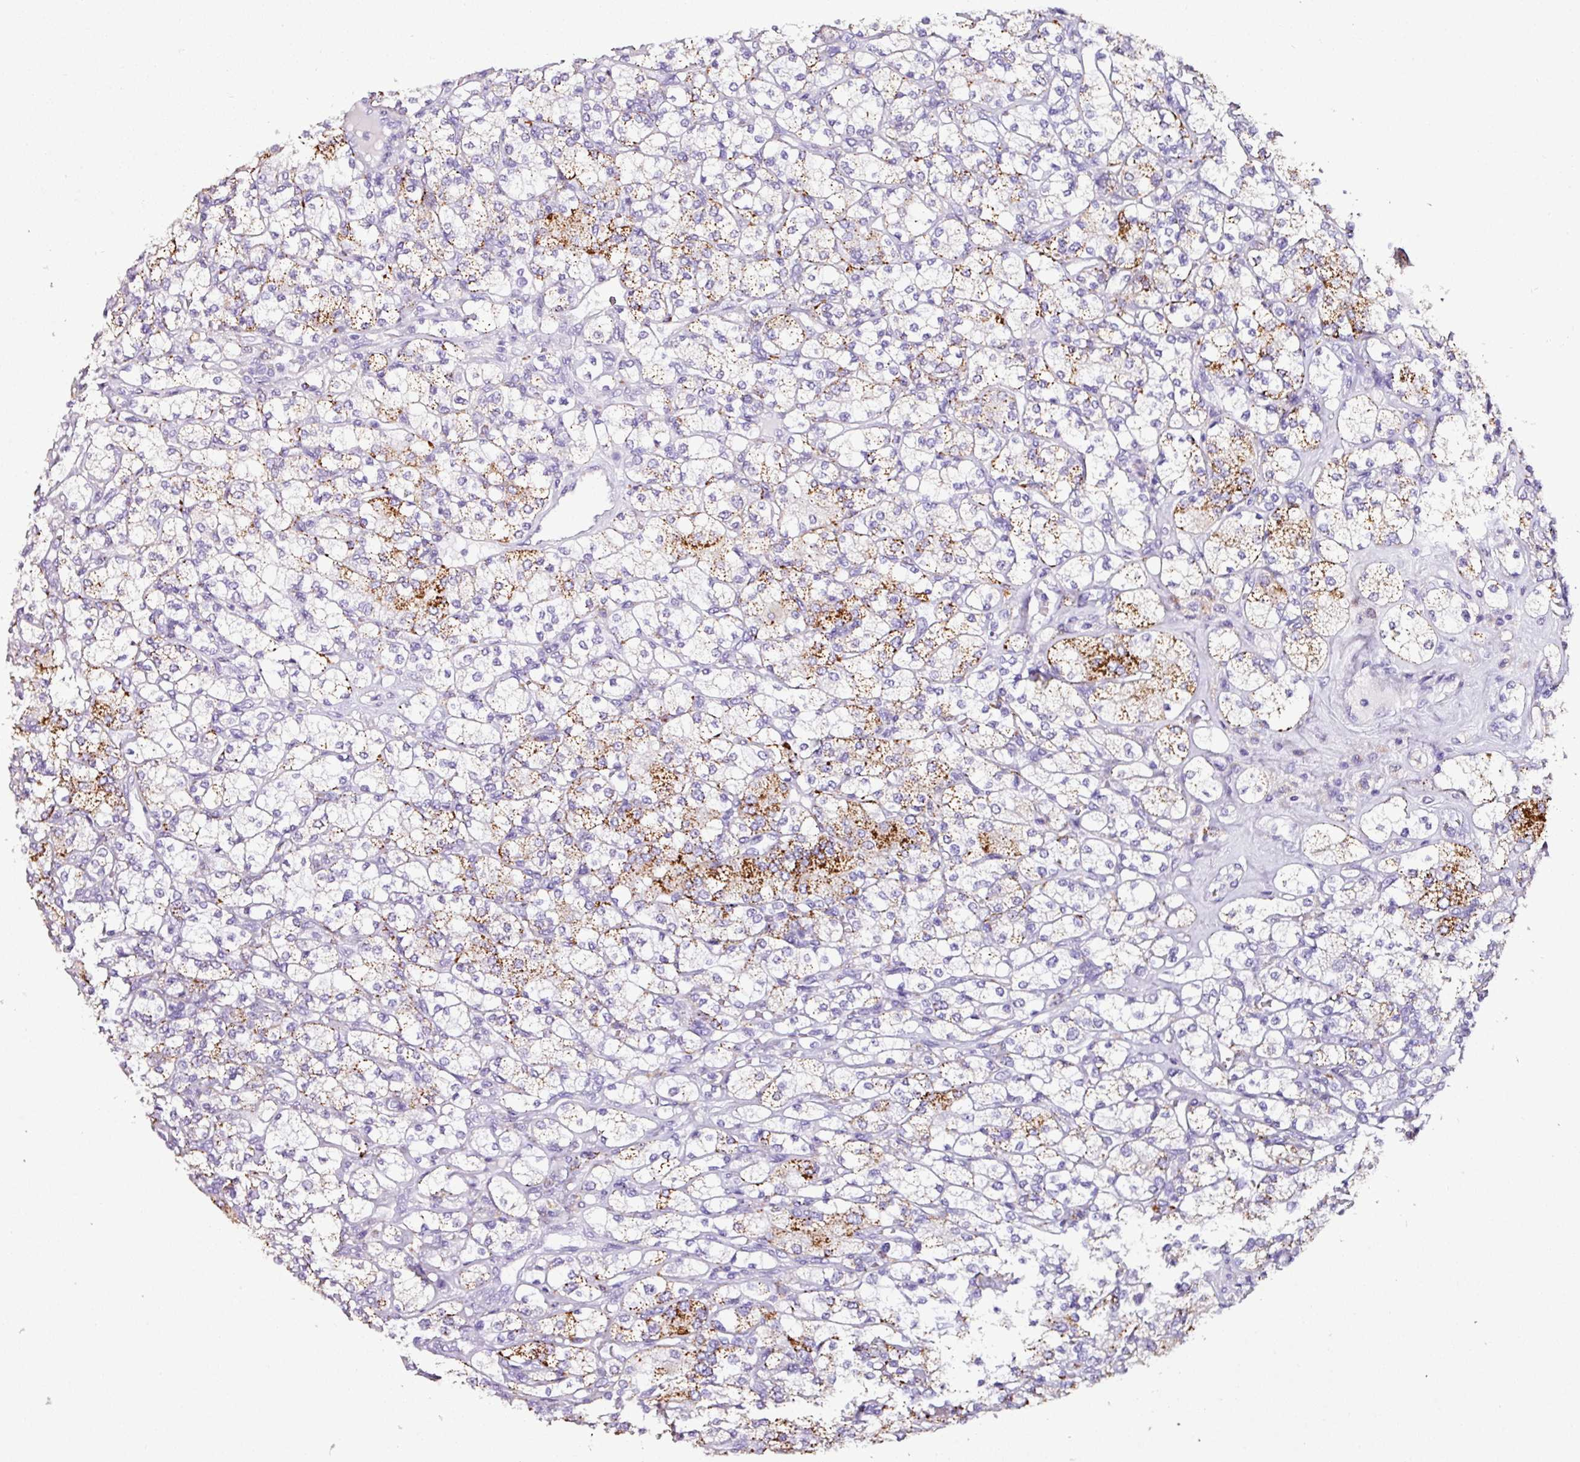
{"staining": {"intensity": "strong", "quantity": "25%-75%", "location": "cytoplasmic/membranous"}, "tissue": "renal cancer", "cell_type": "Tumor cells", "image_type": "cancer", "snomed": [{"axis": "morphology", "description": "Adenocarcinoma, NOS"}, {"axis": "topography", "description": "Kidney"}], "caption": "Adenocarcinoma (renal) stained with a protein marker demonstrates strong staining in tumor cells.", "gene": "NAPSA", "patient": {"sex": "male", "age": 77}}